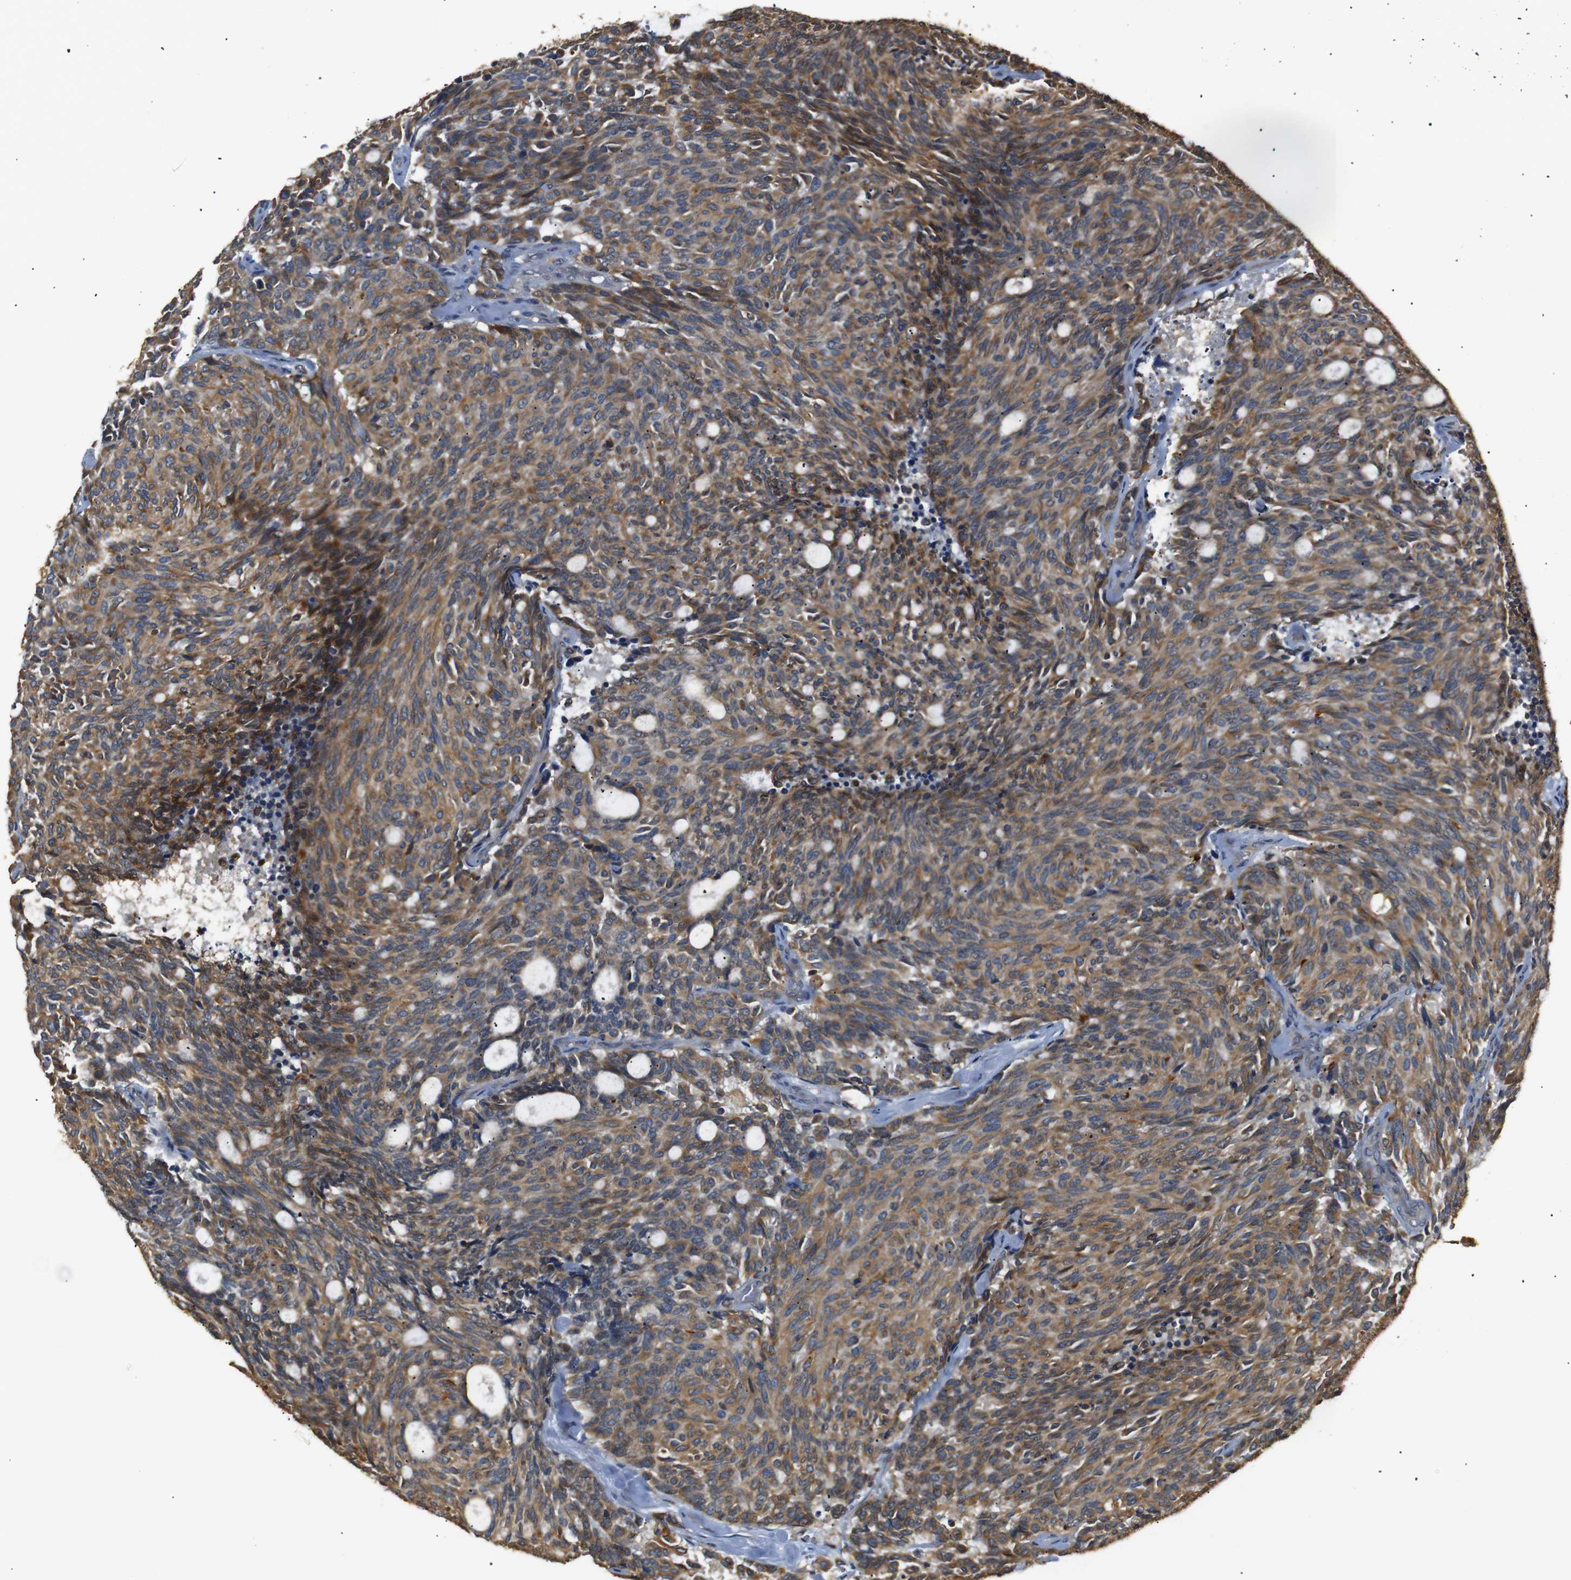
{"staining": {"intensity": "moderate", "quantity": ">75%", "location": "cytoplasmic/membranous"}, "tissue": "carcinoid", "cell_type": "Tumor cells", "image_type": "cancer", "snomed": [{"axis": "morphology", "description": "Carcinoid, malignant, NOS"}, {"axis": "topography", "description": "Pancreas"}], "caption": "Malignant carcinoid was stained to show a protein in brown. There is medium levels of moderate cytoplasmic/membranous positivity in about >75% of tumor cells.", "gene": "TMED2", "patient": {"sex": "female", "age": 54}}